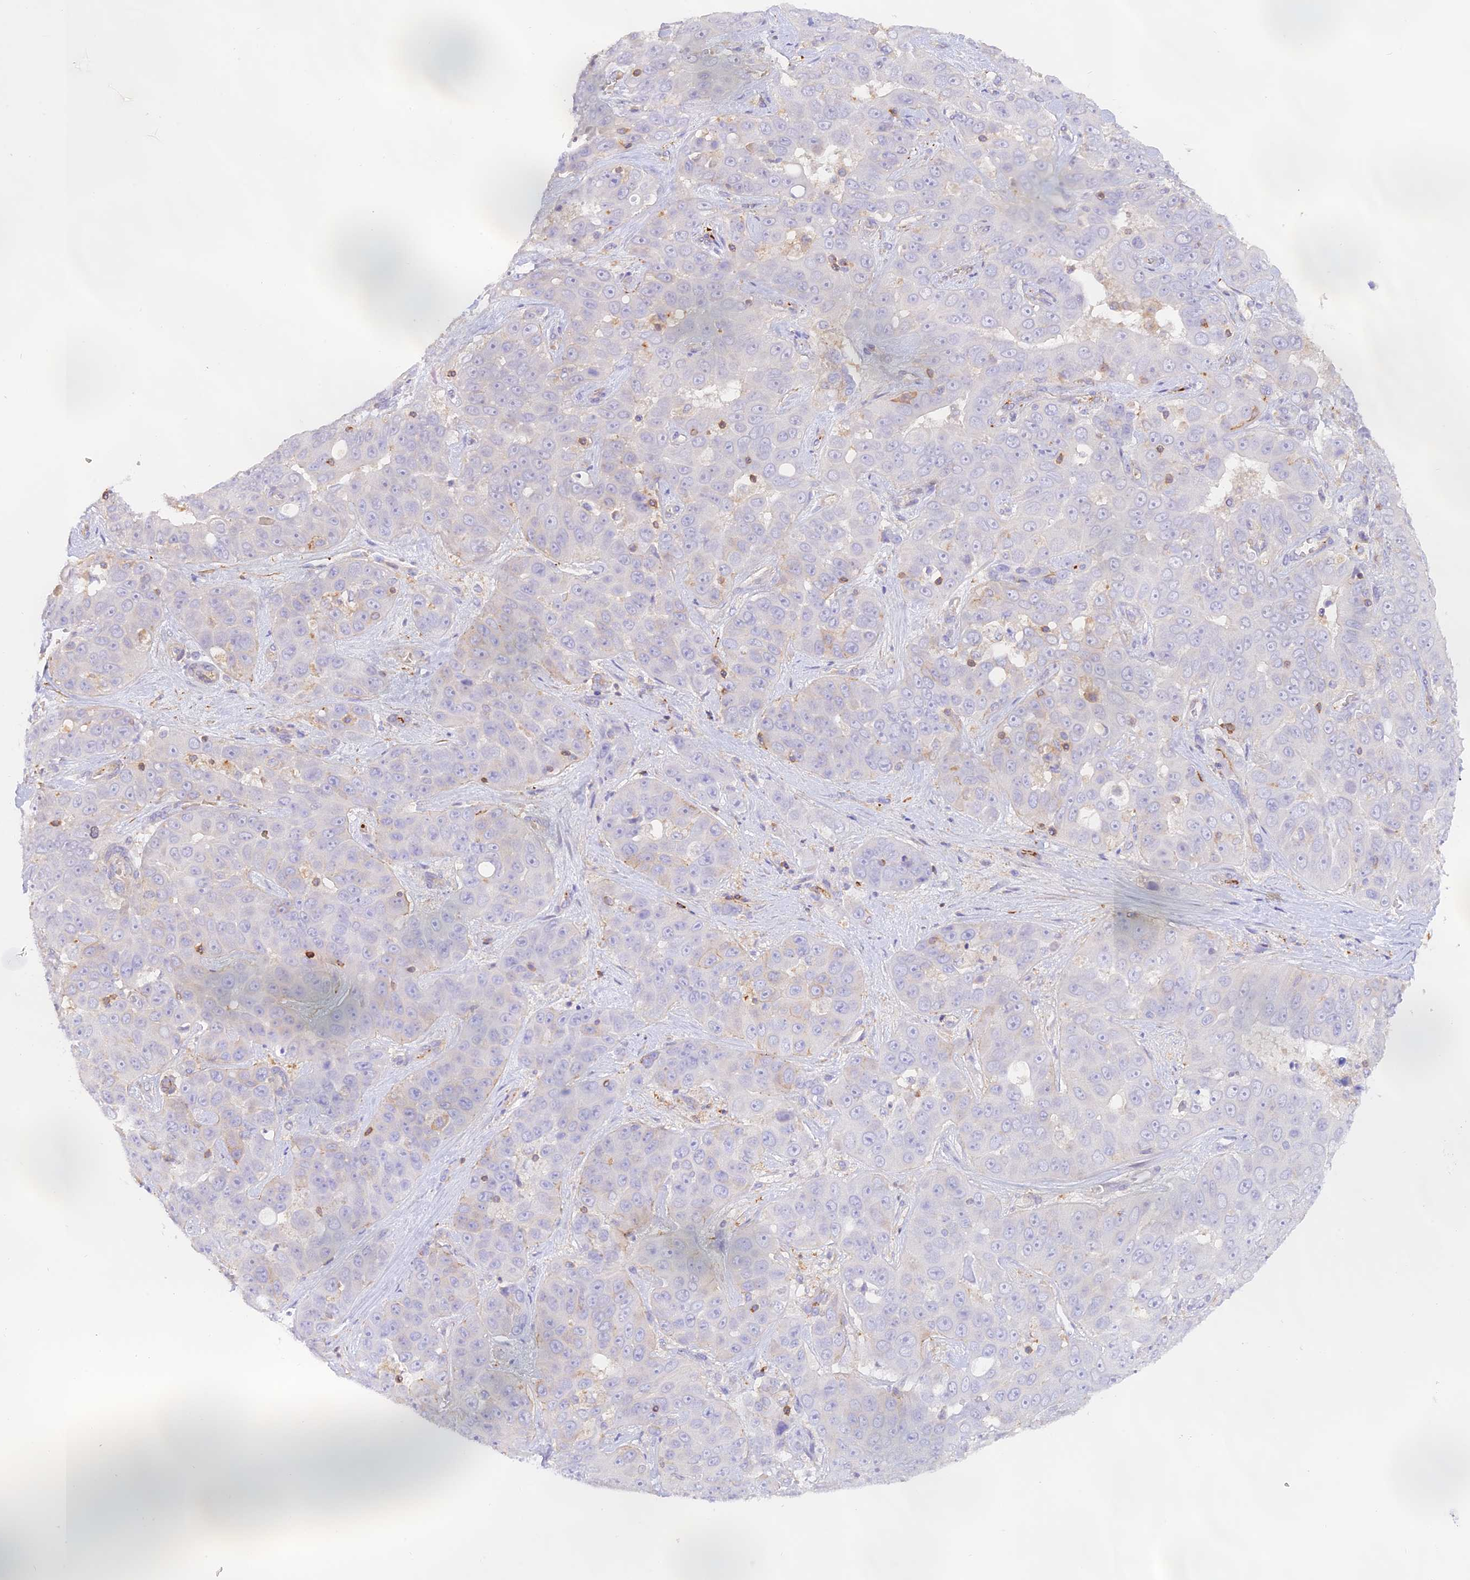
{"staining": {"intensity": "negative", "quantity": "none", "location": "none"}, "tissue": "liver cancer", "cell_type": "Tumor cells", "image_type": "cancer", "snomed": [{"axis": "morphology", "description": "Cholangiocarcinoma"}, {"axis": "topography", "description": "Liver"}], "caption": "There is no significant expression in tumor cells of cholangiocarcinoma (liver).", "gene": "DENND1C", "patient": {"sex": "female", "age": 52}}